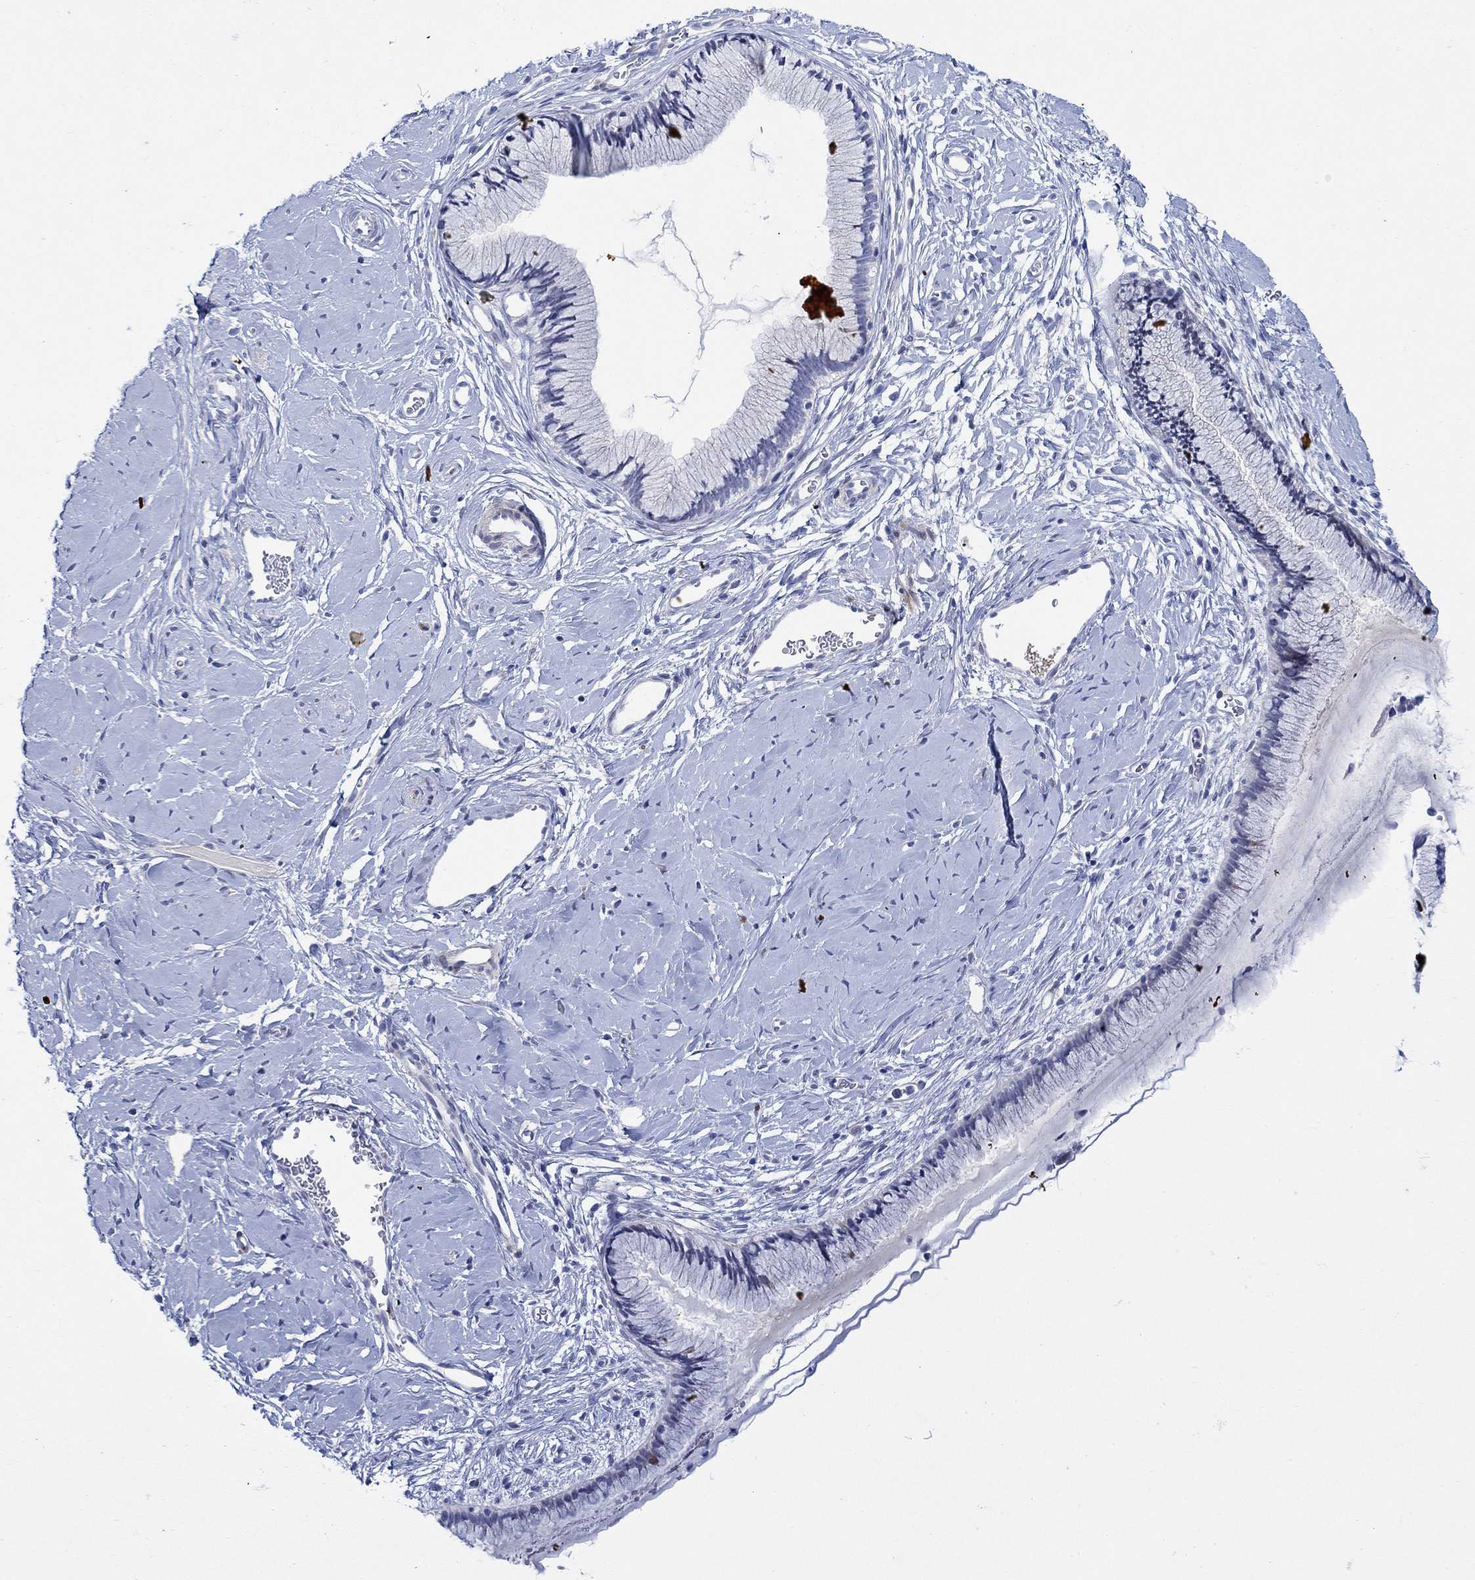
{"staining": {"intensity": "negative", "quantity": "none", "location": "none"}, "tissue": "cervix", "cell_type": "Glandular cells", "image_type": "normal", "snomed": [{"axis": "morphology", "description": "Normal tissue, NOS"}, {"axis": "topography", "description": "Cervix"}], "caption": "Glandular cells are negative for protein expression in unremarkable human cervix. (Brightfield microscopy of DAB (3,3'-diaminobenzidine) IHC at high magnification).", "gene": "KSR2", "patient": {"sex": "female", "age": 40}}